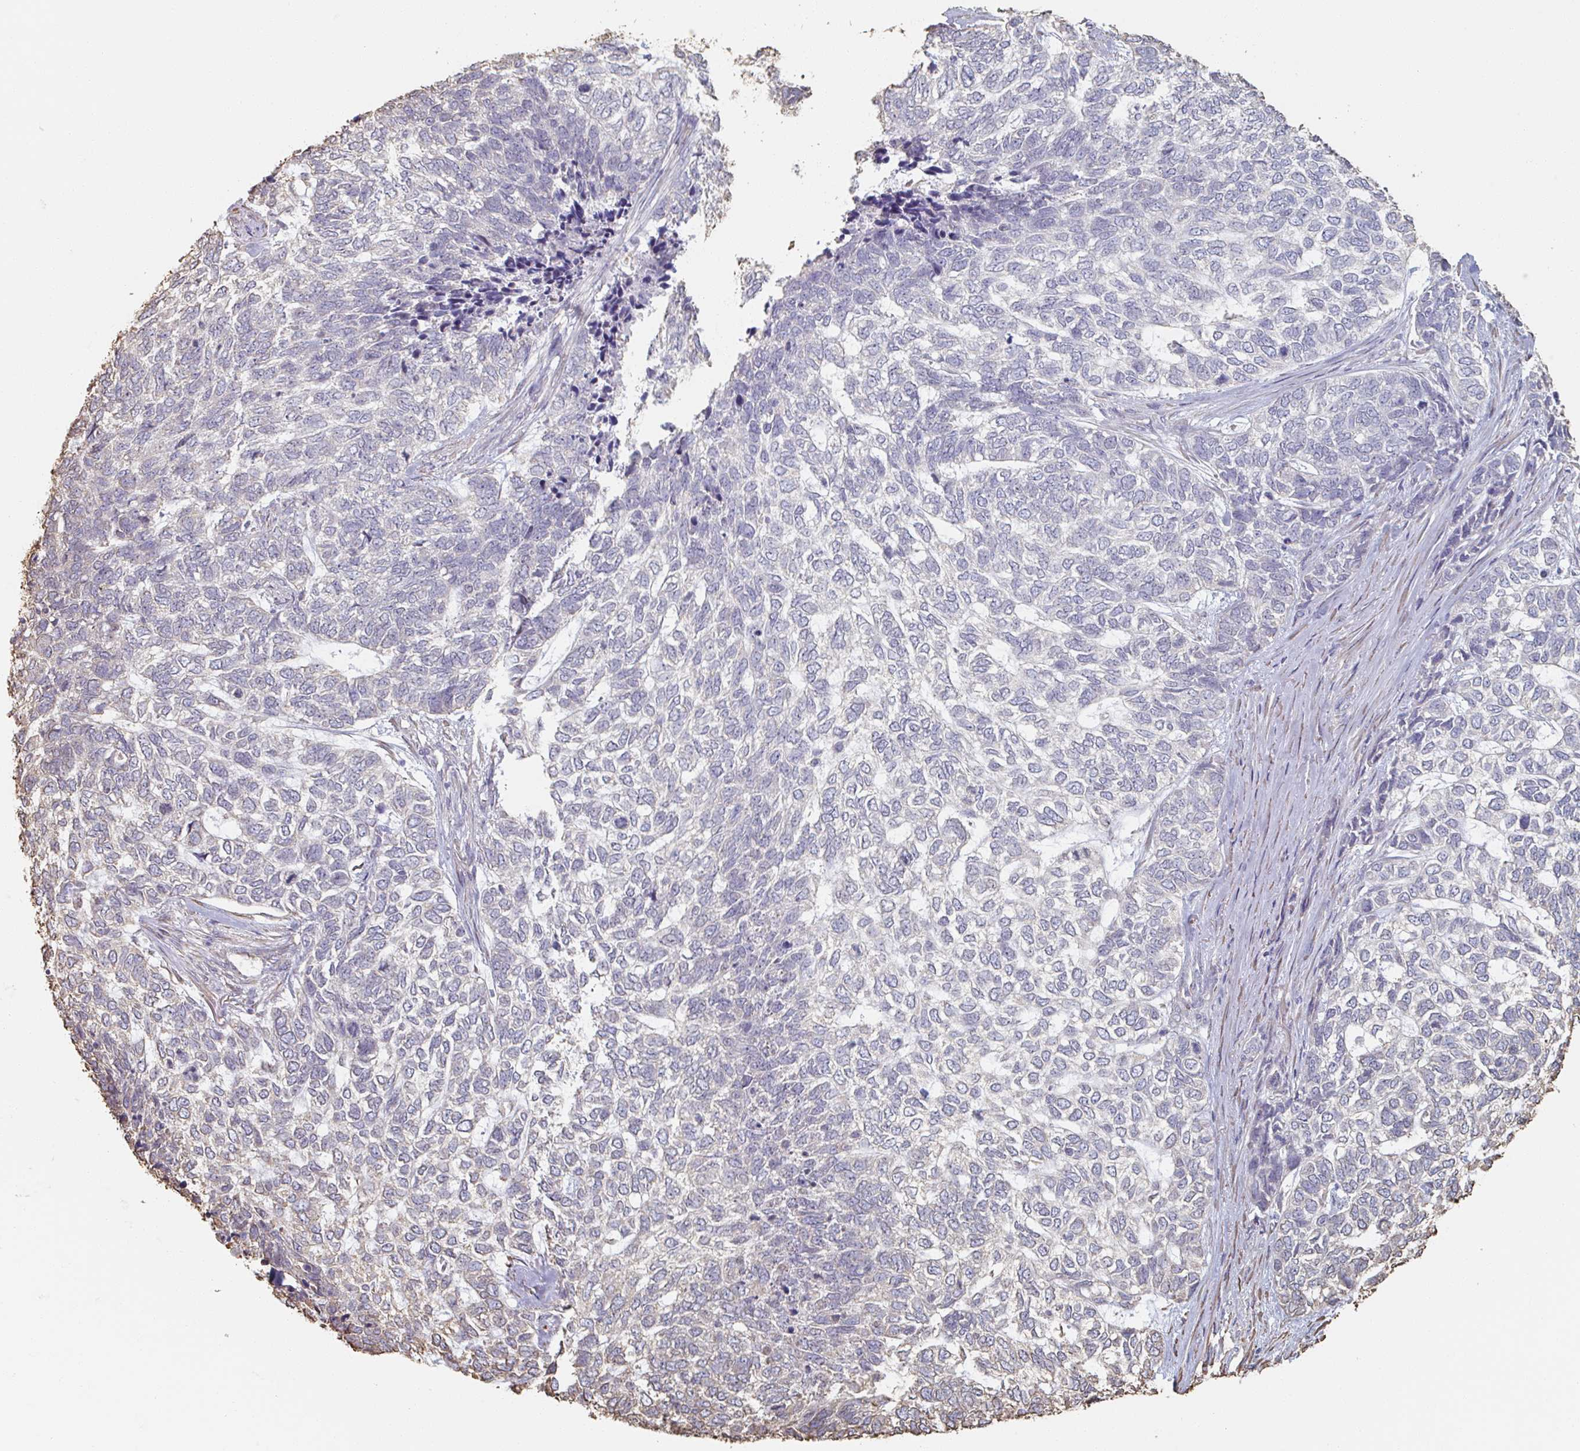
{"staining": {"intensity": "negative", "quantity": "none", "location": "none"}, "tissue": "skin cancer", "cell_type": "Tumor cells", "image_type": "cancer", "snomed": [{"axis": "morphology", "description": "Basal cell carcinoma"}, {"axis": "topography", "description": "Skin"}], "caption": "Immunohistochemical staining of human skin cancer (basal cell carcinoma) demonstrates no significant staining in tumor cells.", "gene": "RAB5IF", "patient": {"sex": "female", "age": 65}}